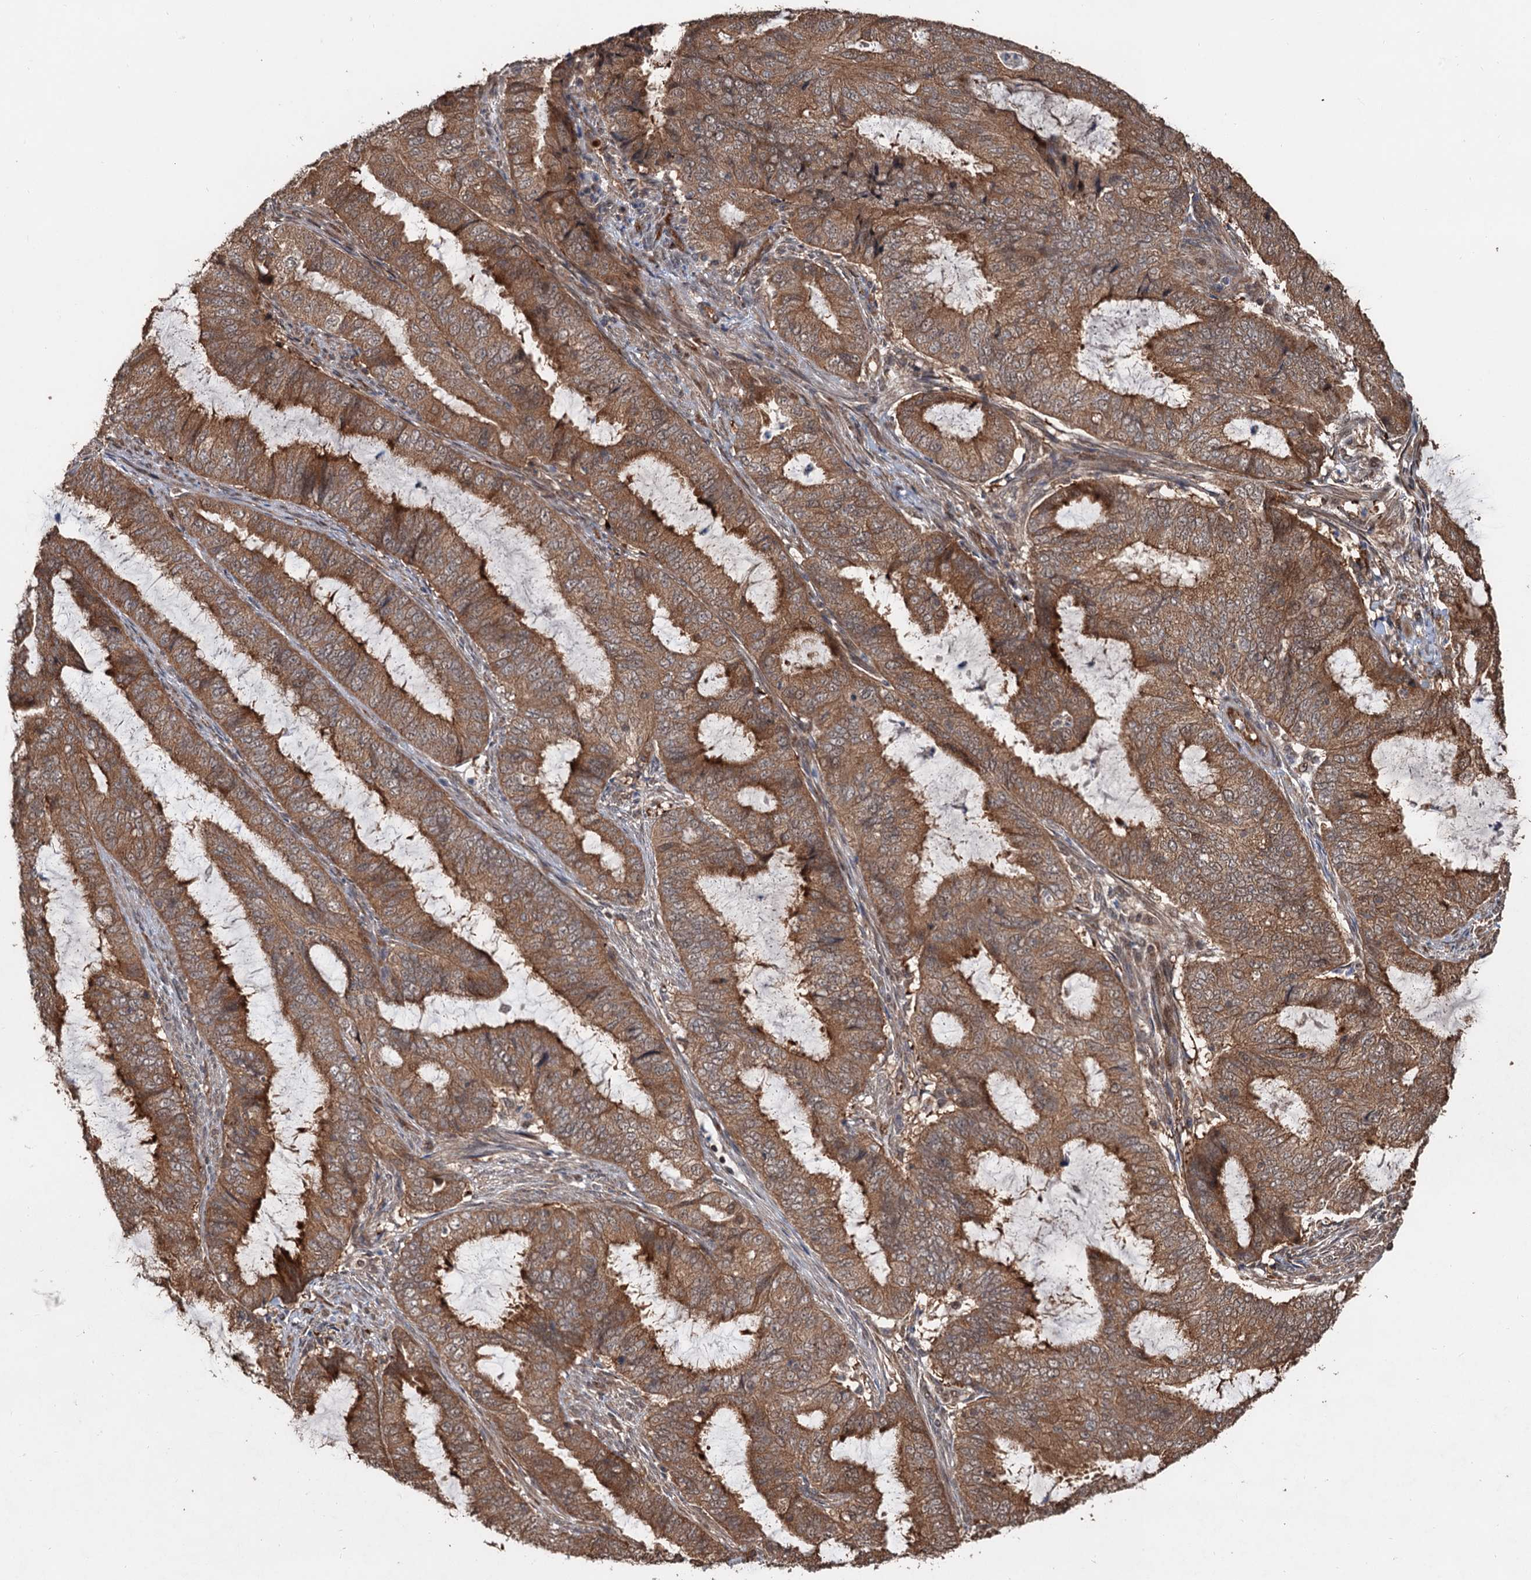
{"staining": {"intensity": "strong", "quantity": ">75%", "location": "cytoplasmic/membranous"}, "tissue": "endometrial cancer", "cell_type": "Tumor cells", "image_type": "cancer", "snomed": [{"axis": "morphology", "description": "Adenocarcinoma, NOS"}, {"axis": "topography", "description": "Endometrium"}], "caption": "Endometrial adenocarcinoma tissue shows strong cytoplasmic/membranous positivity in about >75% of tumor cells The protein is shown in brown color, while the nuclei are stained blue.", "gene": "DEXI", "patient": {"sex": "female", "age": 51}}